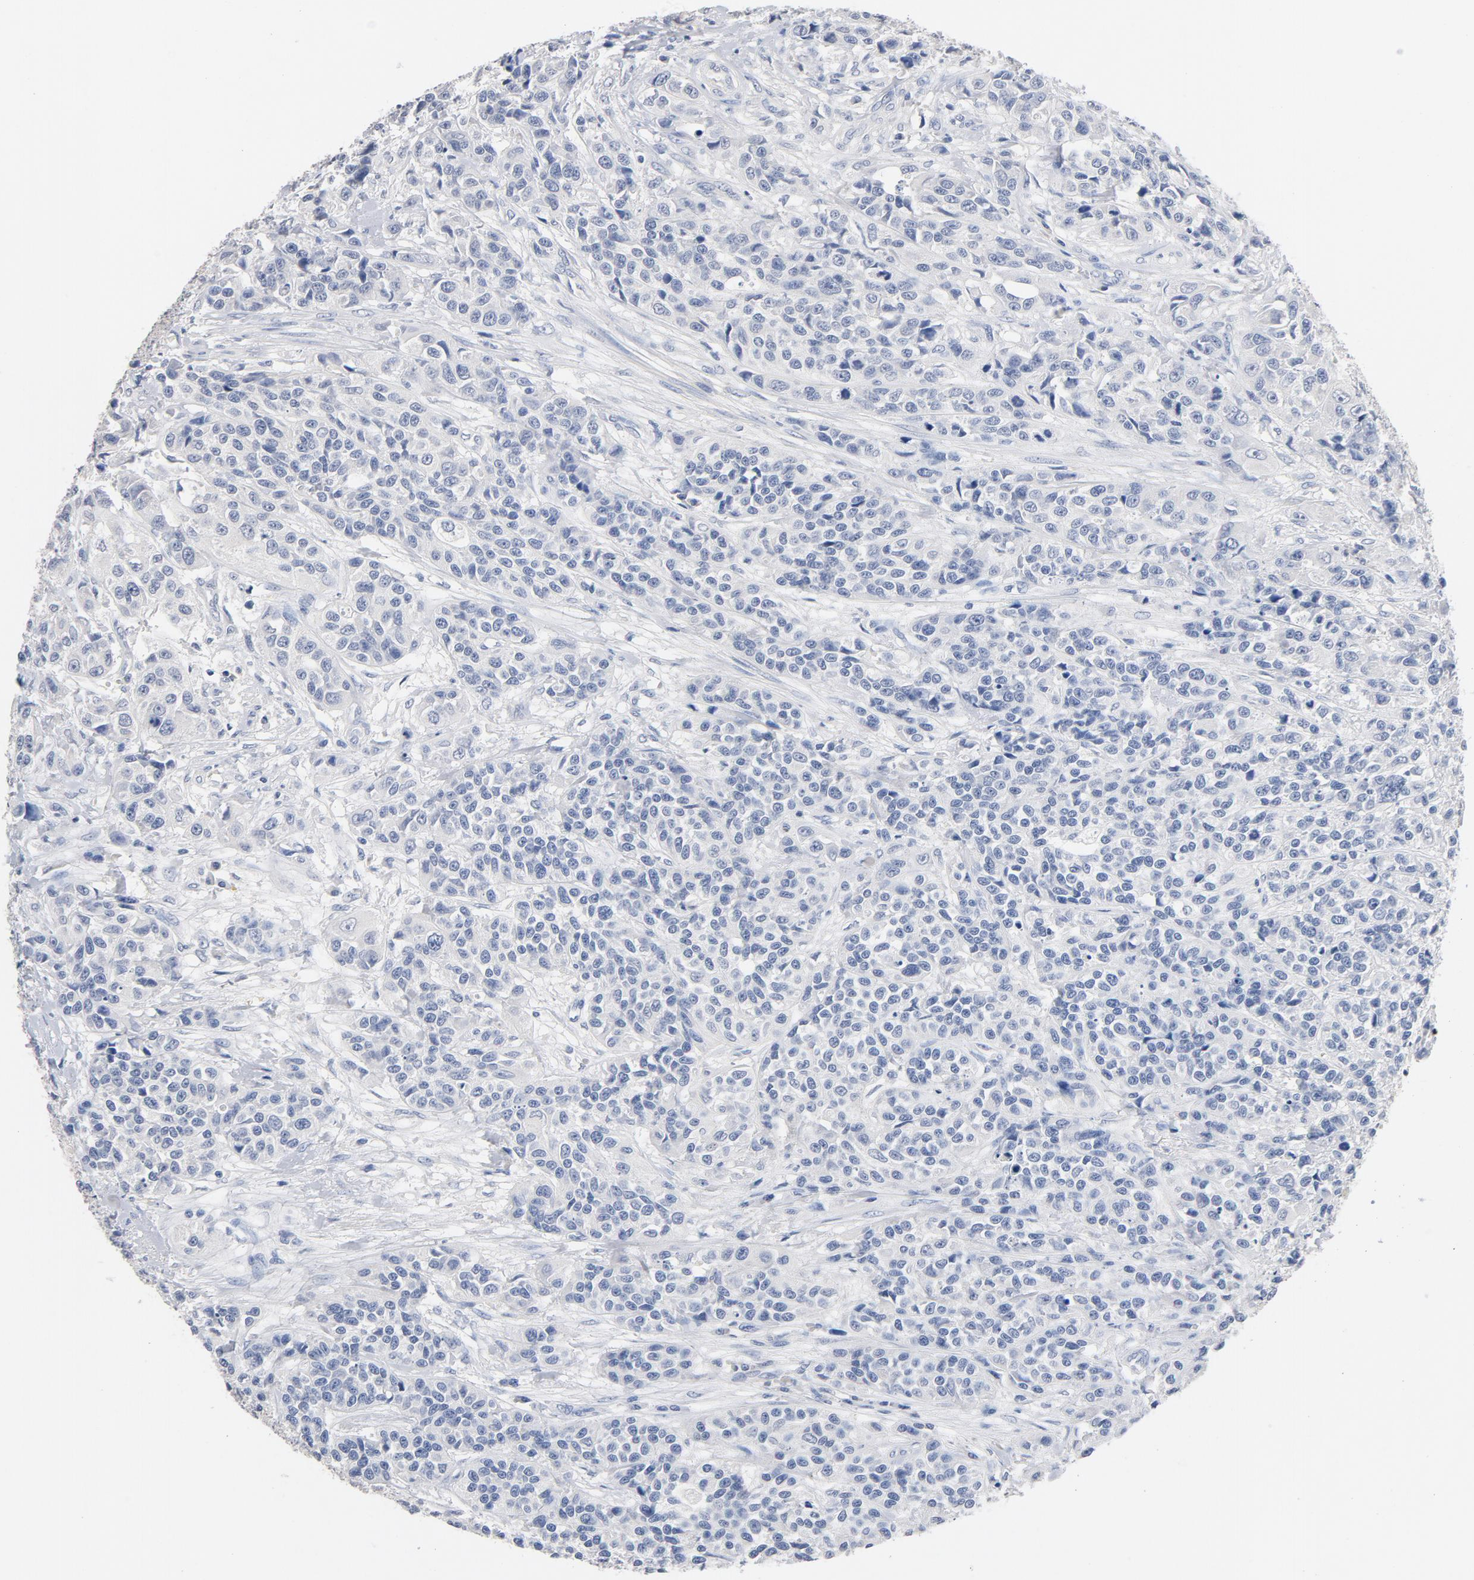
{"staining": {"intensity": "negative", "quantity": "none", "location": "none"}, "tissue": "urothelial cancer", "cell_type": "Tumor cells", "image_type": "cancer", "snomed": [{"axis": "morphology", "description": "Urothelial carcinoma, High grade"}, {"axis": "topography", "description": "Urinary bladder"}], "caption": "This is an IHC histopathology image of human urothelial cancer. There is no expression in tumor cells.", "gene": "ZCCHC13", "patient": {"sex": "female", "age": 81}}